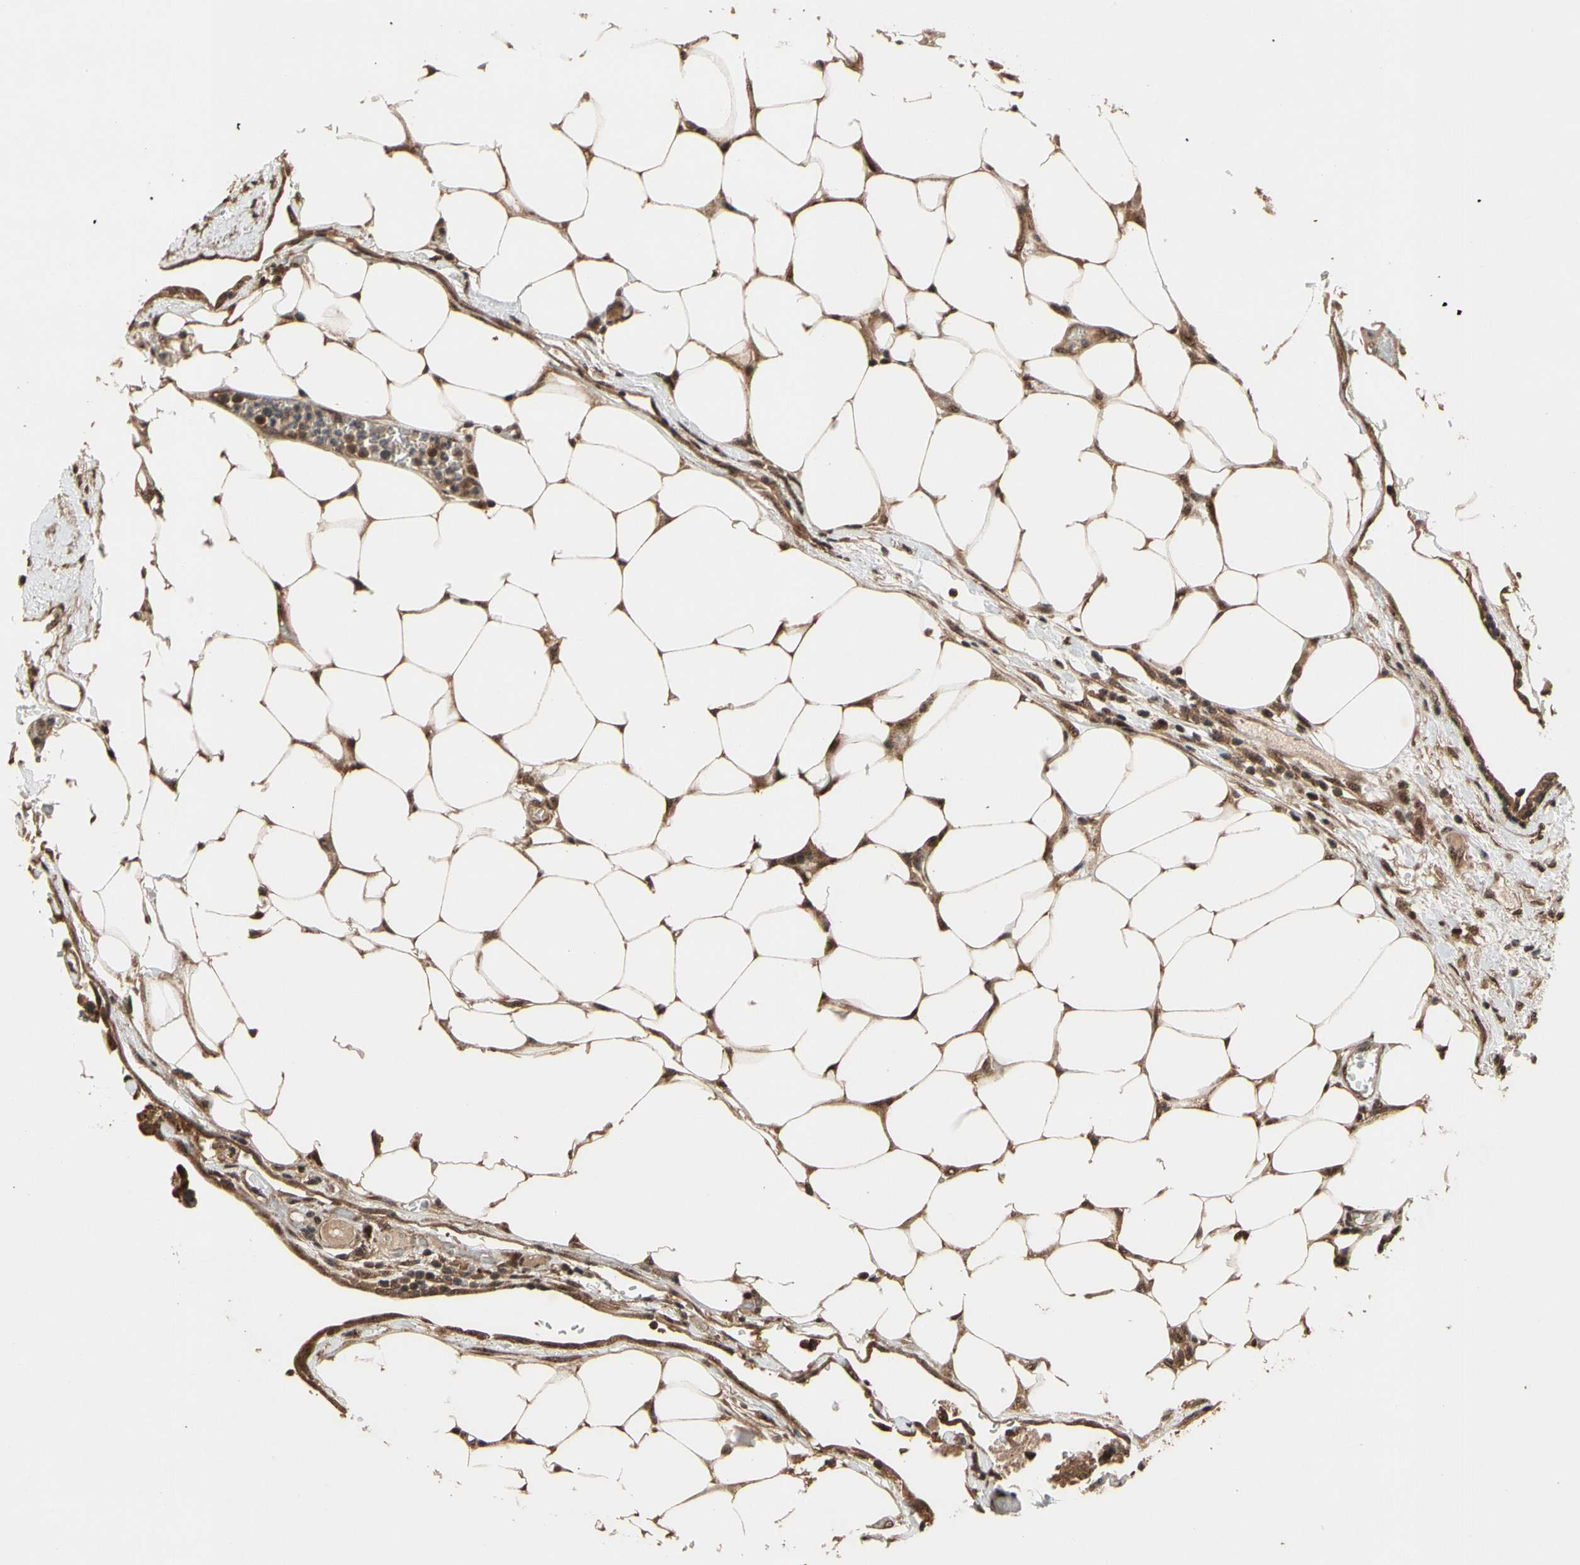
{"staining": {"intensity": "moderate", "quantity": ">75%", "location": "cytoplasmic/membranous"}, "tissue": "colorectal cancer", "cell_type": "Tumor cells", "image_type": "cancer", "snomed": [{"axis": "morphology", "description": "Adenocarcinoma, NOS"}, {"axis": "topography", "description": "Colon"}], "caption": "Moderate cytoplasmic/membranous expression for a protein is appreciated in approximately >75% of tumor cells of colorectal adenocarcinoma using immunohistochemistry (IHC).", "gene": "TMEM230", "patient": {"sex": "female", "age": 86}}